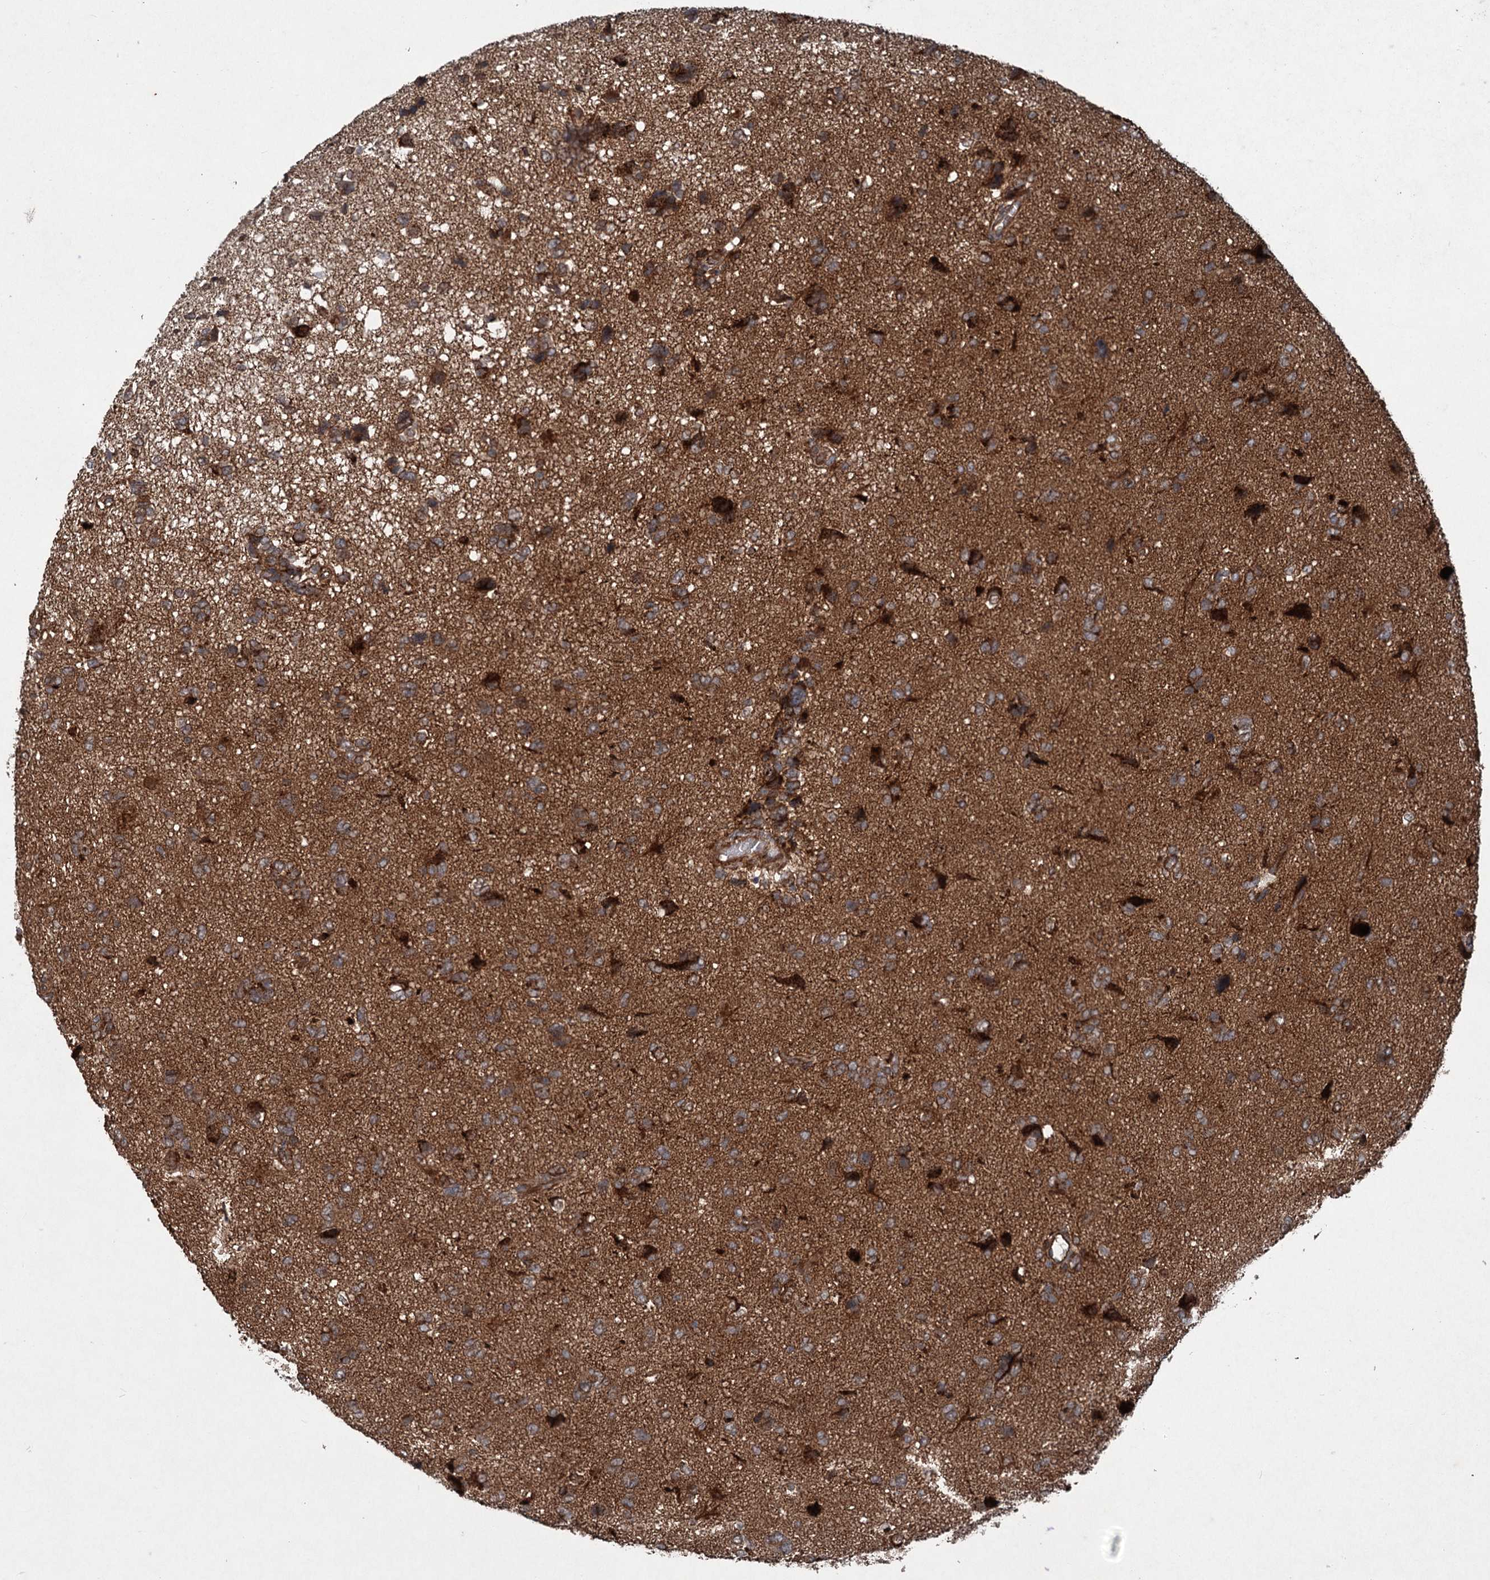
{"staining": {"intensity": "moderate", "quantity": ">75%", "location": "cytoplasmic/membranous"}, "tissue": "glioma", "cell_type": "Tumor cells", "image_type": "cancer", "snomed": [{"axis": "morphology", "description": "Glioma, malignant, High grade"}, {"axis": "topography", "description": "Brain"}], "caption": "Malignant glioma (high-grade) stained with a protein marker displays moderate staining in tumor cells.", "gene": "ALAS1", "patient": {"sex": "female", "age": 59}}